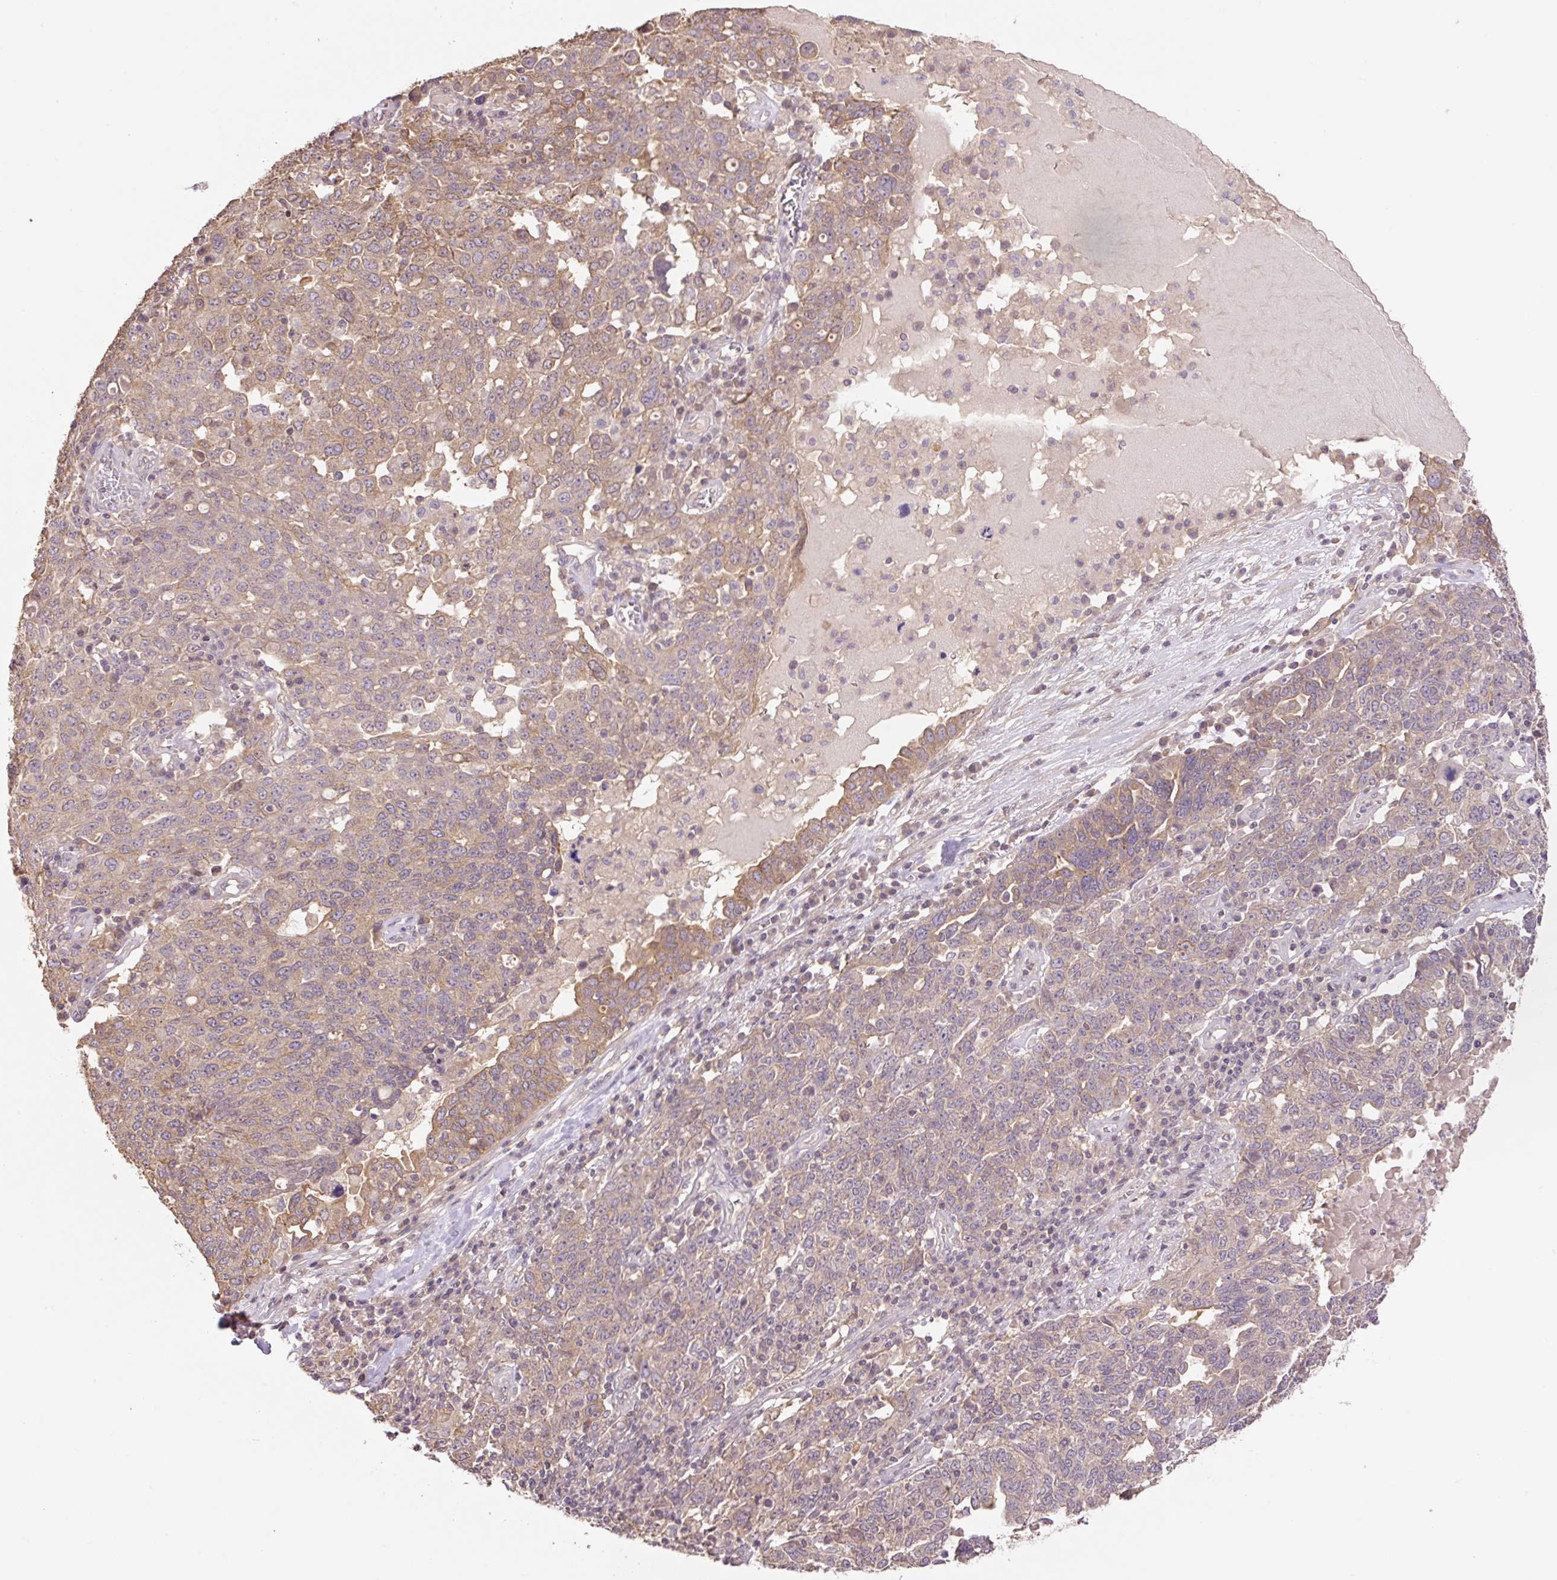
{"staining": {"intensity": "weak", "quantity": ">75%", "location": "cytoplasmic/membranous"}, "tissue": "ovarian cancer", "cell_type": "Tumor cells", "image_type": "cancer", "snomed": [{"axis": "morphology", "description": "Carcinoma, endometroid"}, {"axis": "topography", "description": "Ovary"}], "caption": "Protein expression analysis of ovarian endometroid carcinoma reveals weak cytoplasmic/membranous positivity in about >75% of tumor cells.", "gene": "COX8A", "patient": {"sex": "female", "age": 62}}